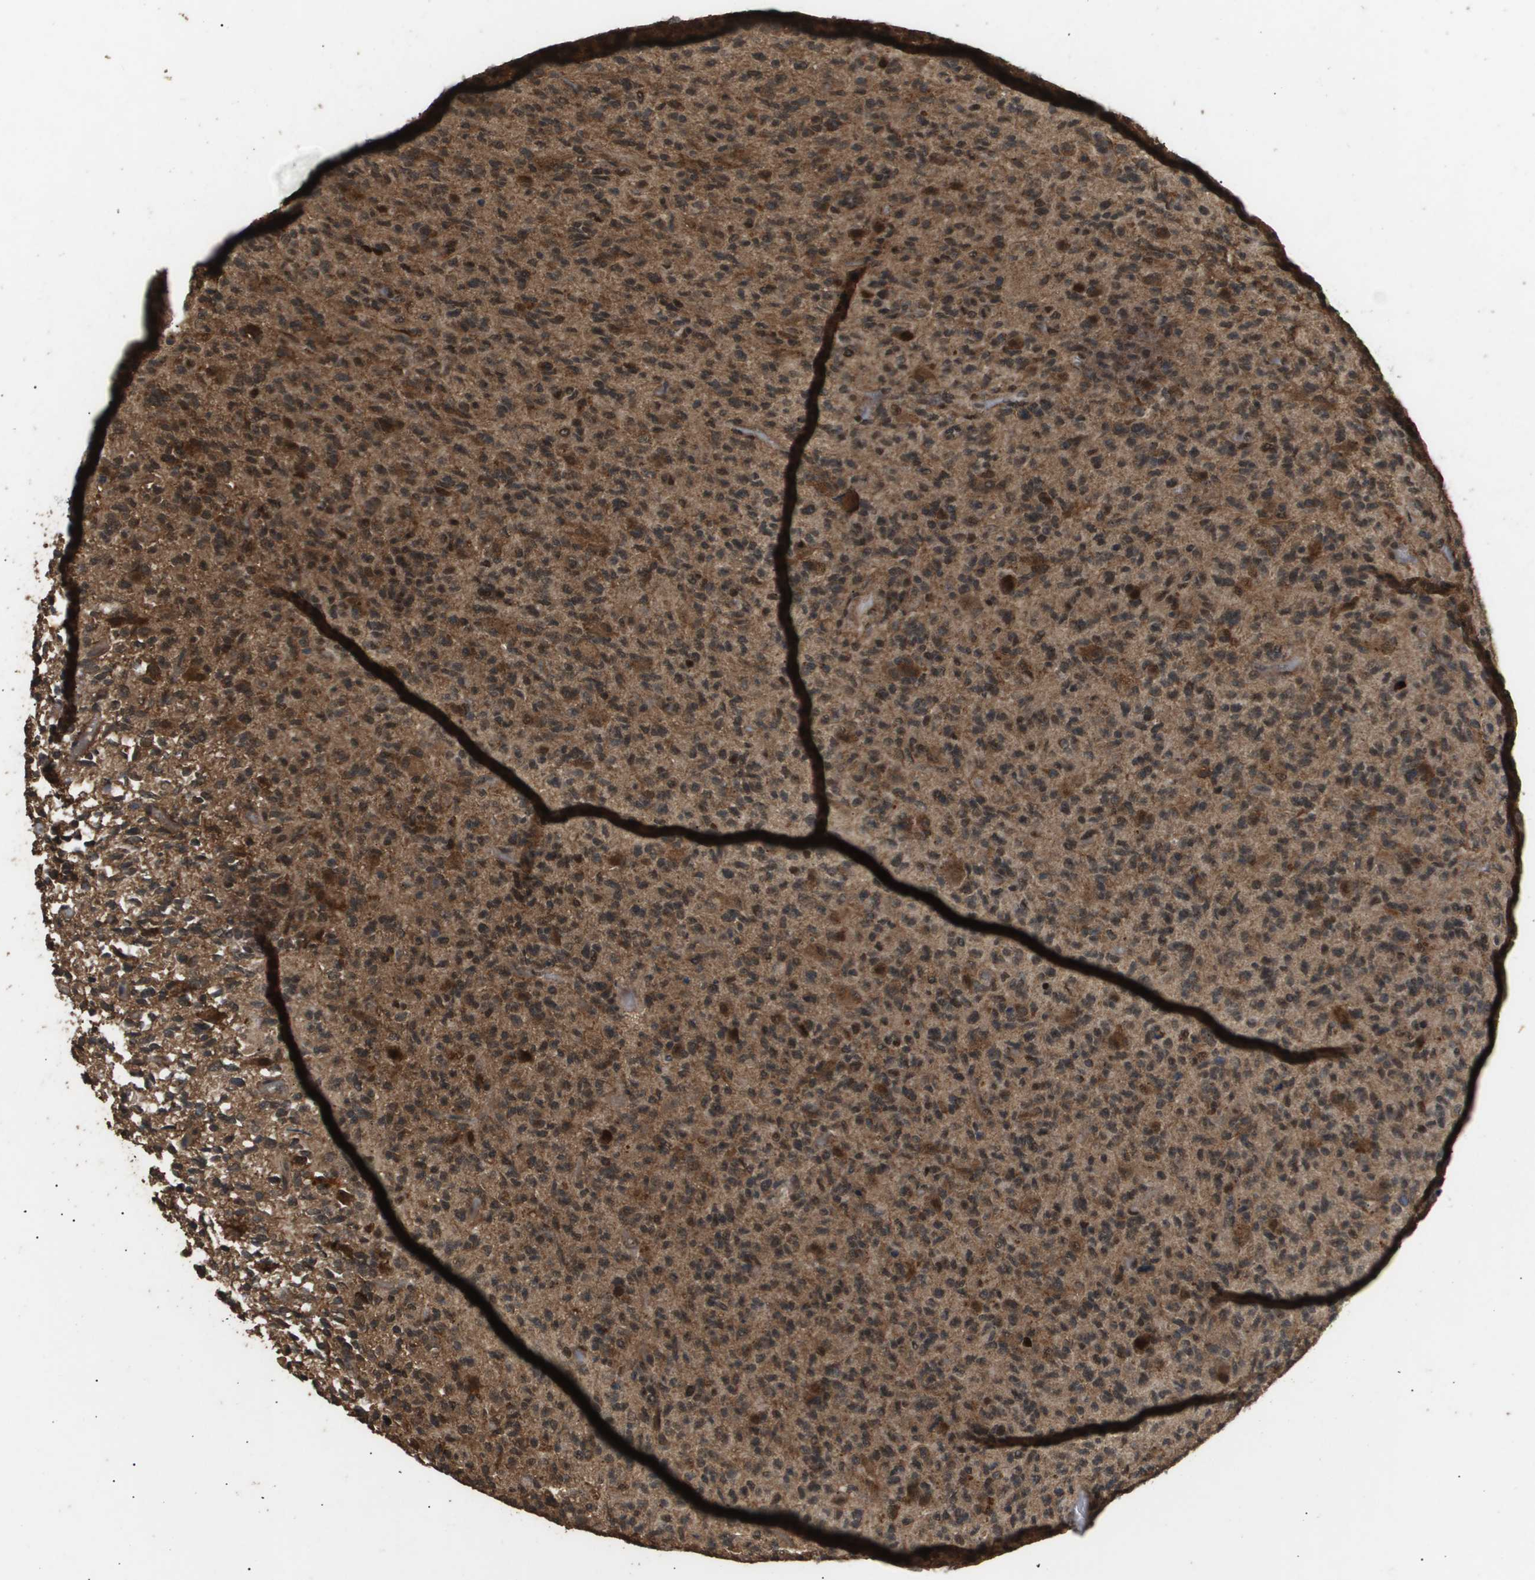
{"staining": {"intensity": "moderate", "quantity": ">75%", "location": "cytoplasmic/membranous,nuclear"}, "tissue": "glioma", "cell_type": "Tumor cells", "image_type": "cancer", "snomed": [{"axis": "morphology", "description": "Glioma, malignant, High grade"}, {"axis": "topography", "description": "Brain"}], "caption": "Protein positivity by immunohistochemistry displays moderate cytoplasmic/membranous and nuclear staining in approximately >75% of tumor cells in glioma.", "gene": "ING1", "patient": {"sex": "male", "age": 71}}